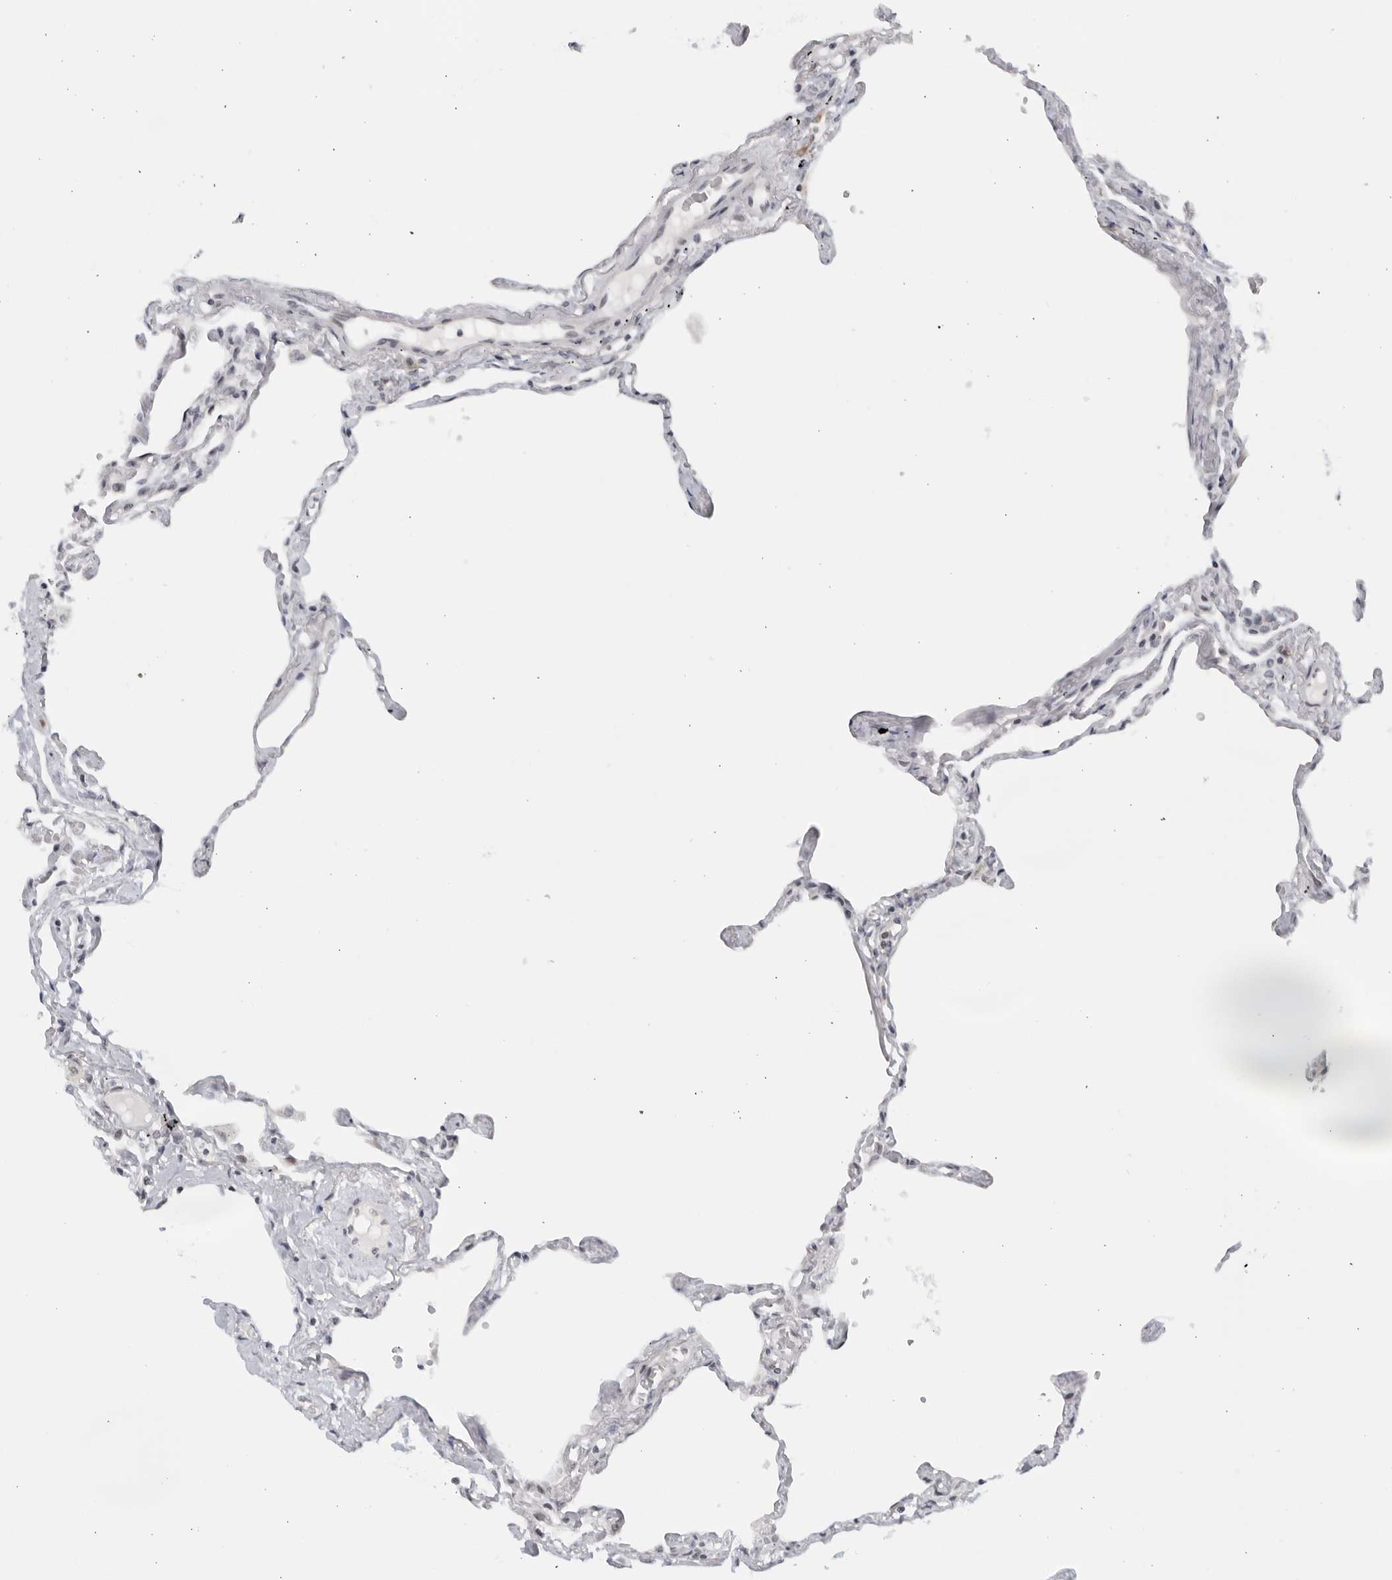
{"staining": {"intensity": "negative", "quantity": "none", "location": "none"}, "tissue": "lung", "cell_type": "Alveolar cells", "image_type": "normal", "snomed": [{"axis": "morphology", "description": "Normal tissue, NOS"}, {"axis": "topography", "description": "Lung"}], "caption": "This is a histopathology image of immunohistochemistry staining of unremarkable lung, which shows no positivity in alveolar cells. (Immunohistochemistry, brightfield microscopy, high magnification).", "gene": "RAB11FIP3", "patient": {"sex": "female", "age": 67}}